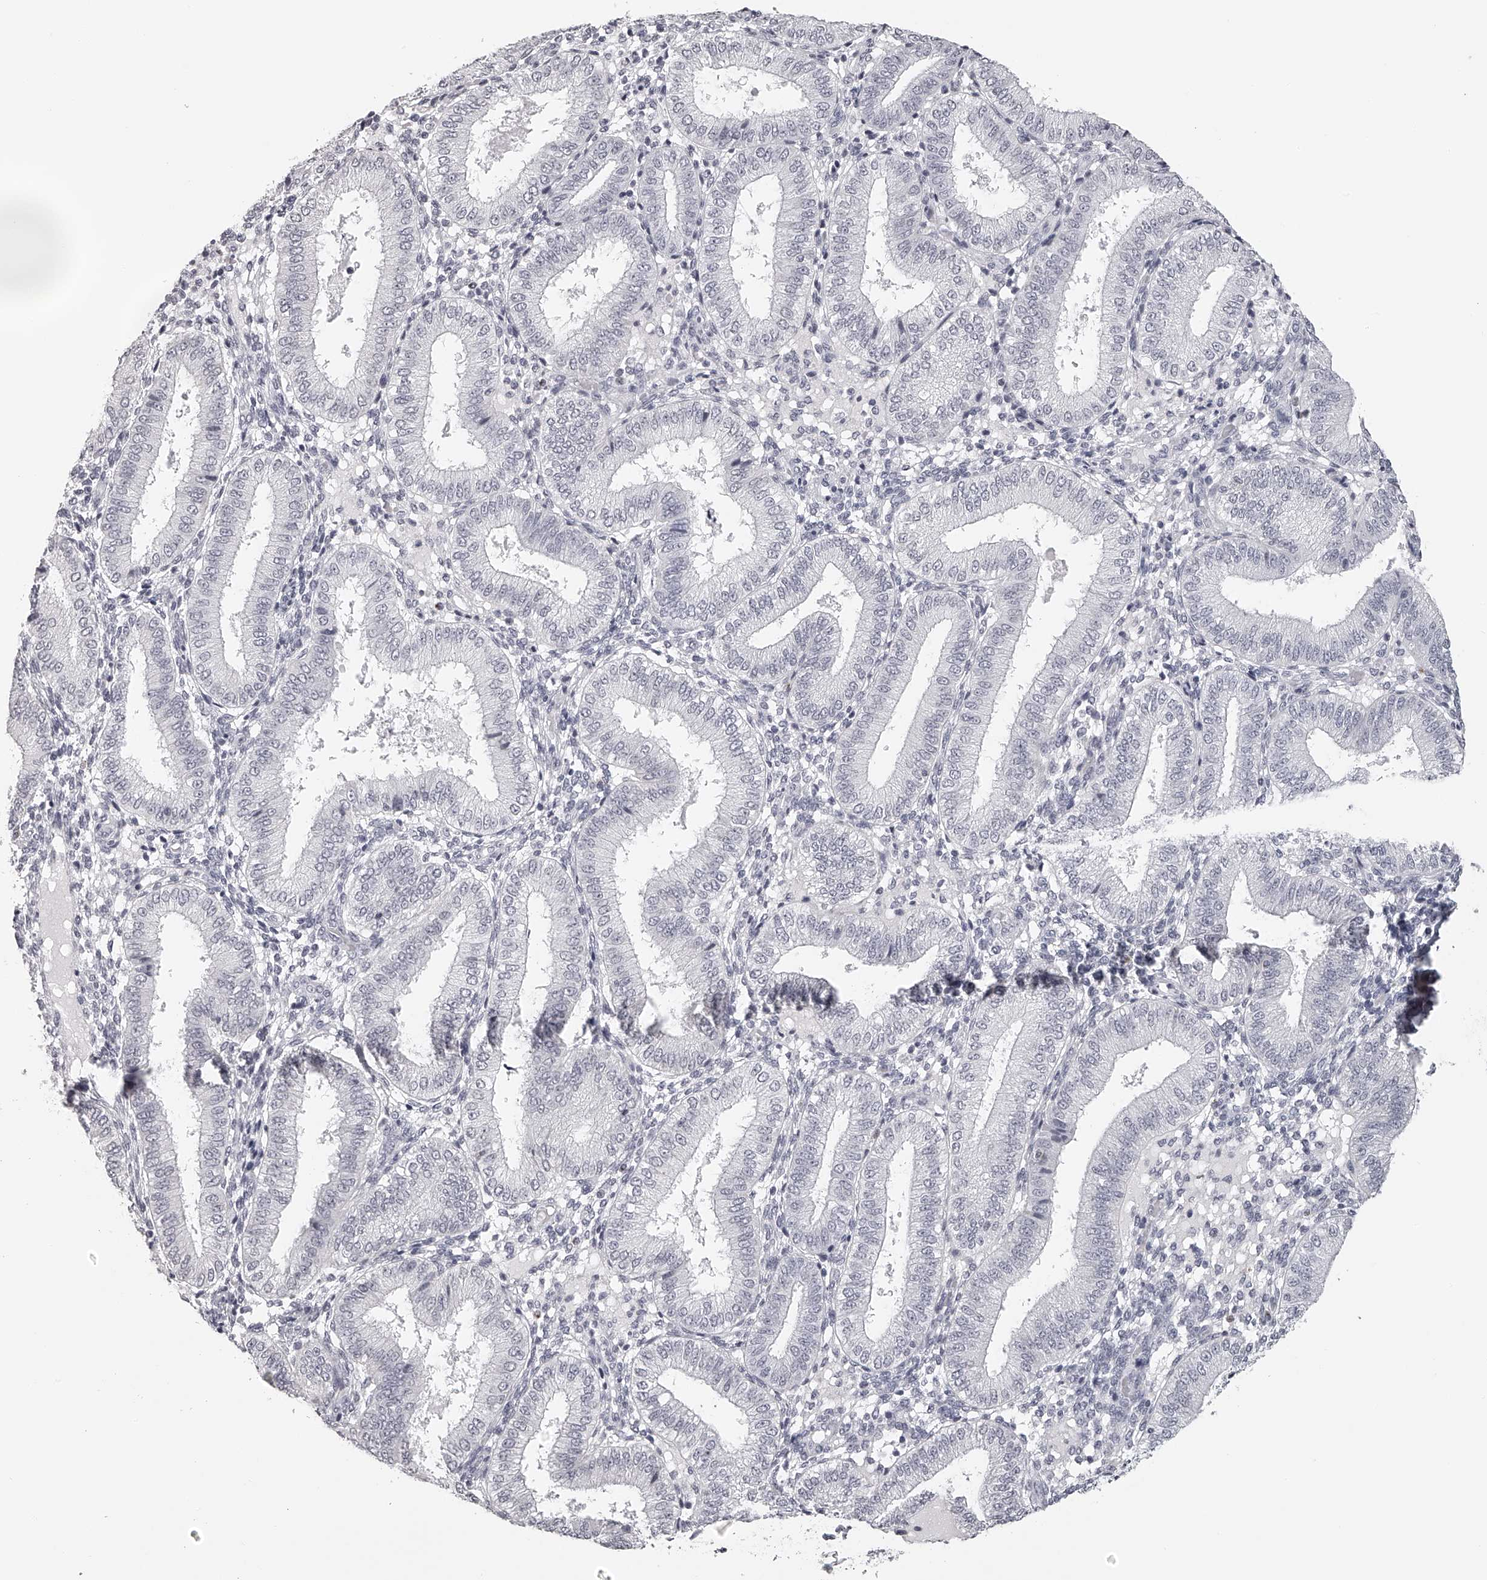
{"staining": {"intensity": "negative", "quantity": "none", "location": "none"}, "tissue": "endometrium", "cell_type": "Cells in endometrial stroma", "image_type": "normal", "snomed": [{"axis": "morphology", "description": "Normal tissue, NOS"}, {"axis": "topography", "description": "Endometrium"}], "caption": "This is a photomicrograph of immunohistochemistry (IHC) staining of normal endometrium, which shows no positivity in cells in endometrial stroma. (DAB (3,3'-diaminobenzidine) IHC, high magnification).", "gene": "SEC11C", "patient": {"sex": "female", "age": 39}}